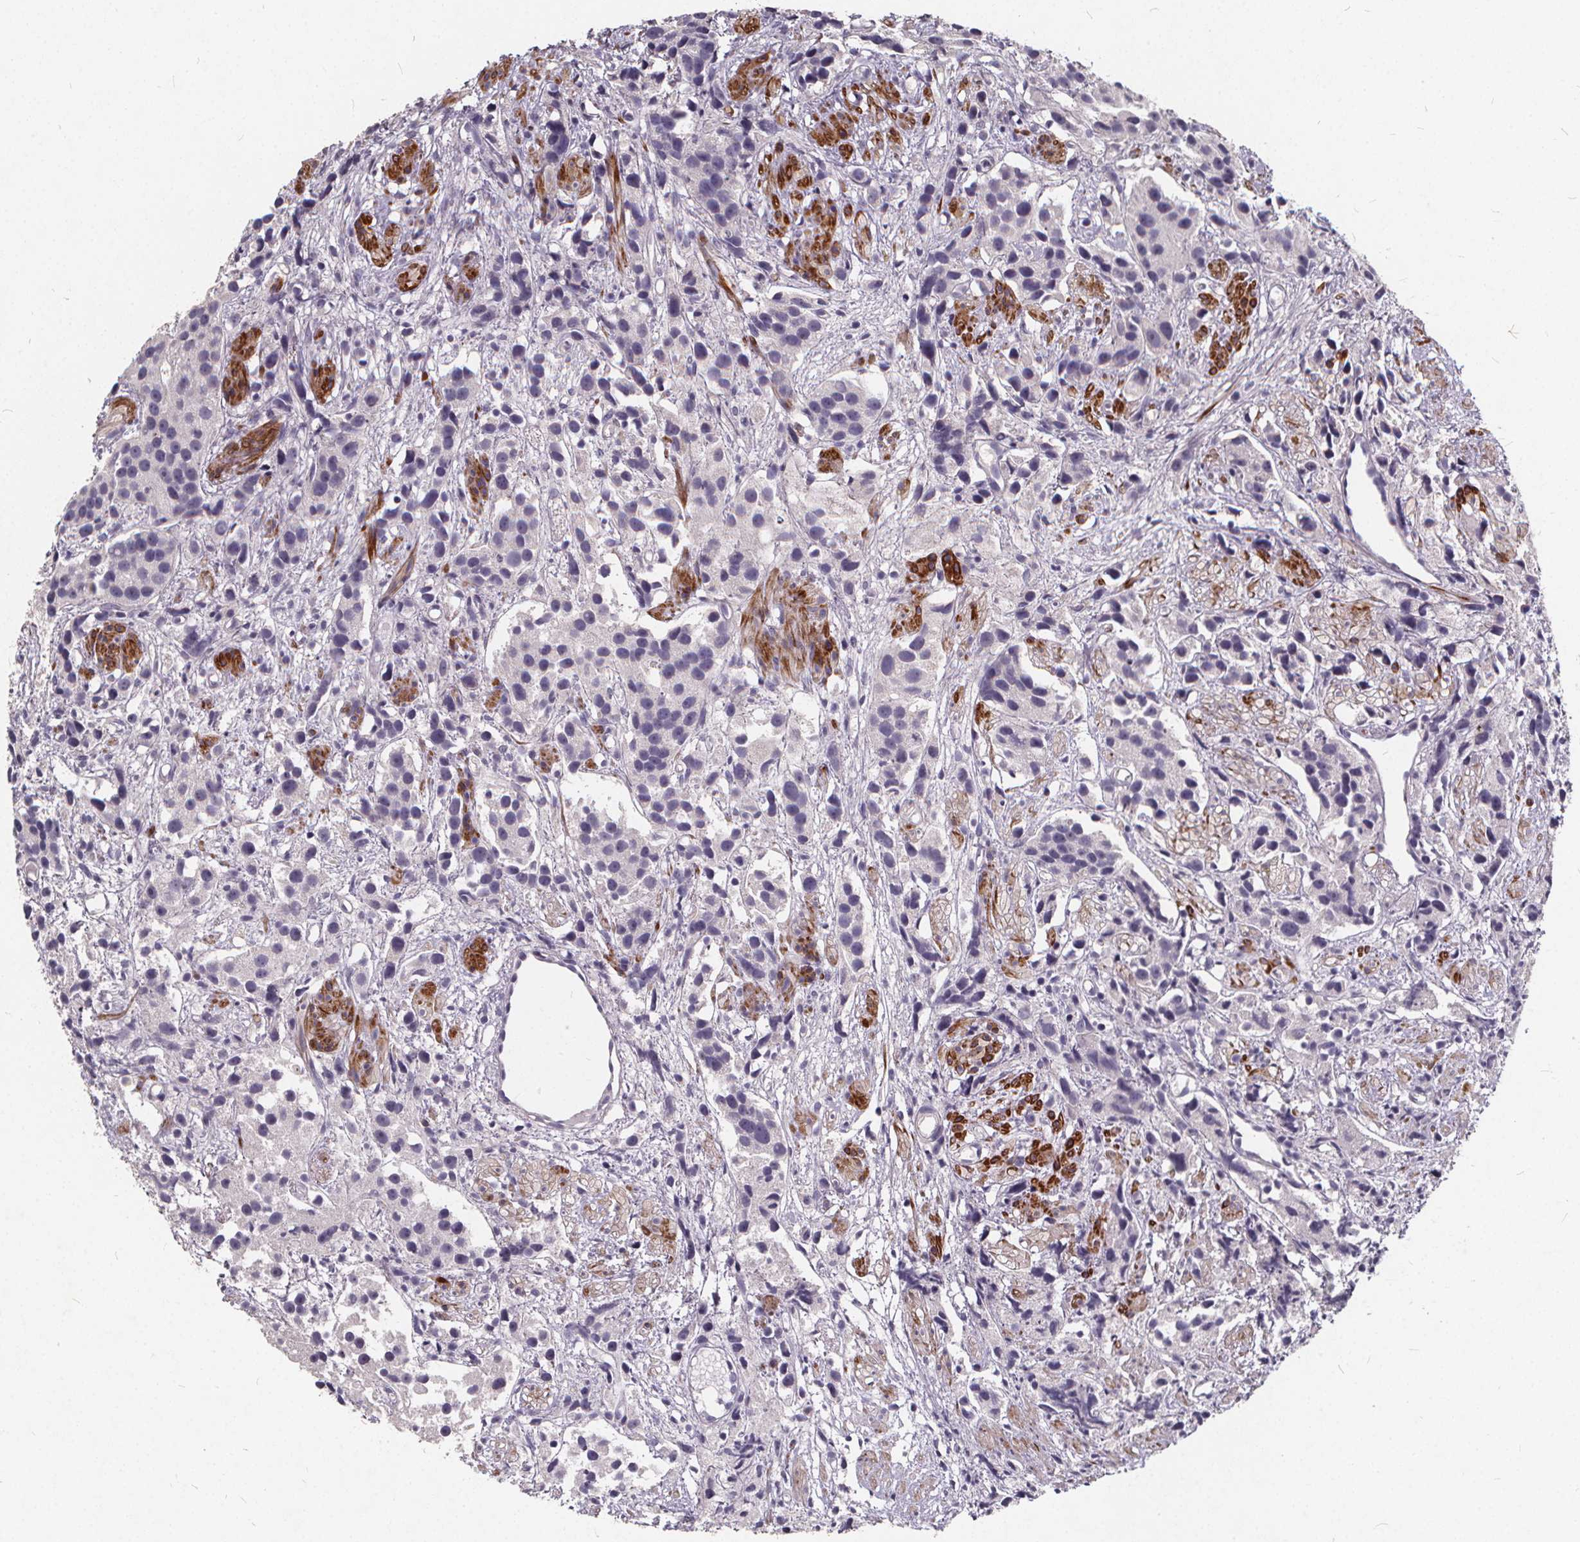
{"staining": {"intensity": "negative", "quantity": "none", "location": "none"}, "tissue": "prostate cancer", "cell_type": "Tumor cells", "image_type": "cancer", "snomed": [{"axis": "morphology", "description": "Adenocarcinoma, High grade"}, {"axis": "topography", "description": "Prostate"}], "caption": "This is an immunohistochemistry image of prostate cancer. There is no positivity in tumor cells.", "gene": "TSPAN14", "patient": {"sex": "male", "age": 68}}